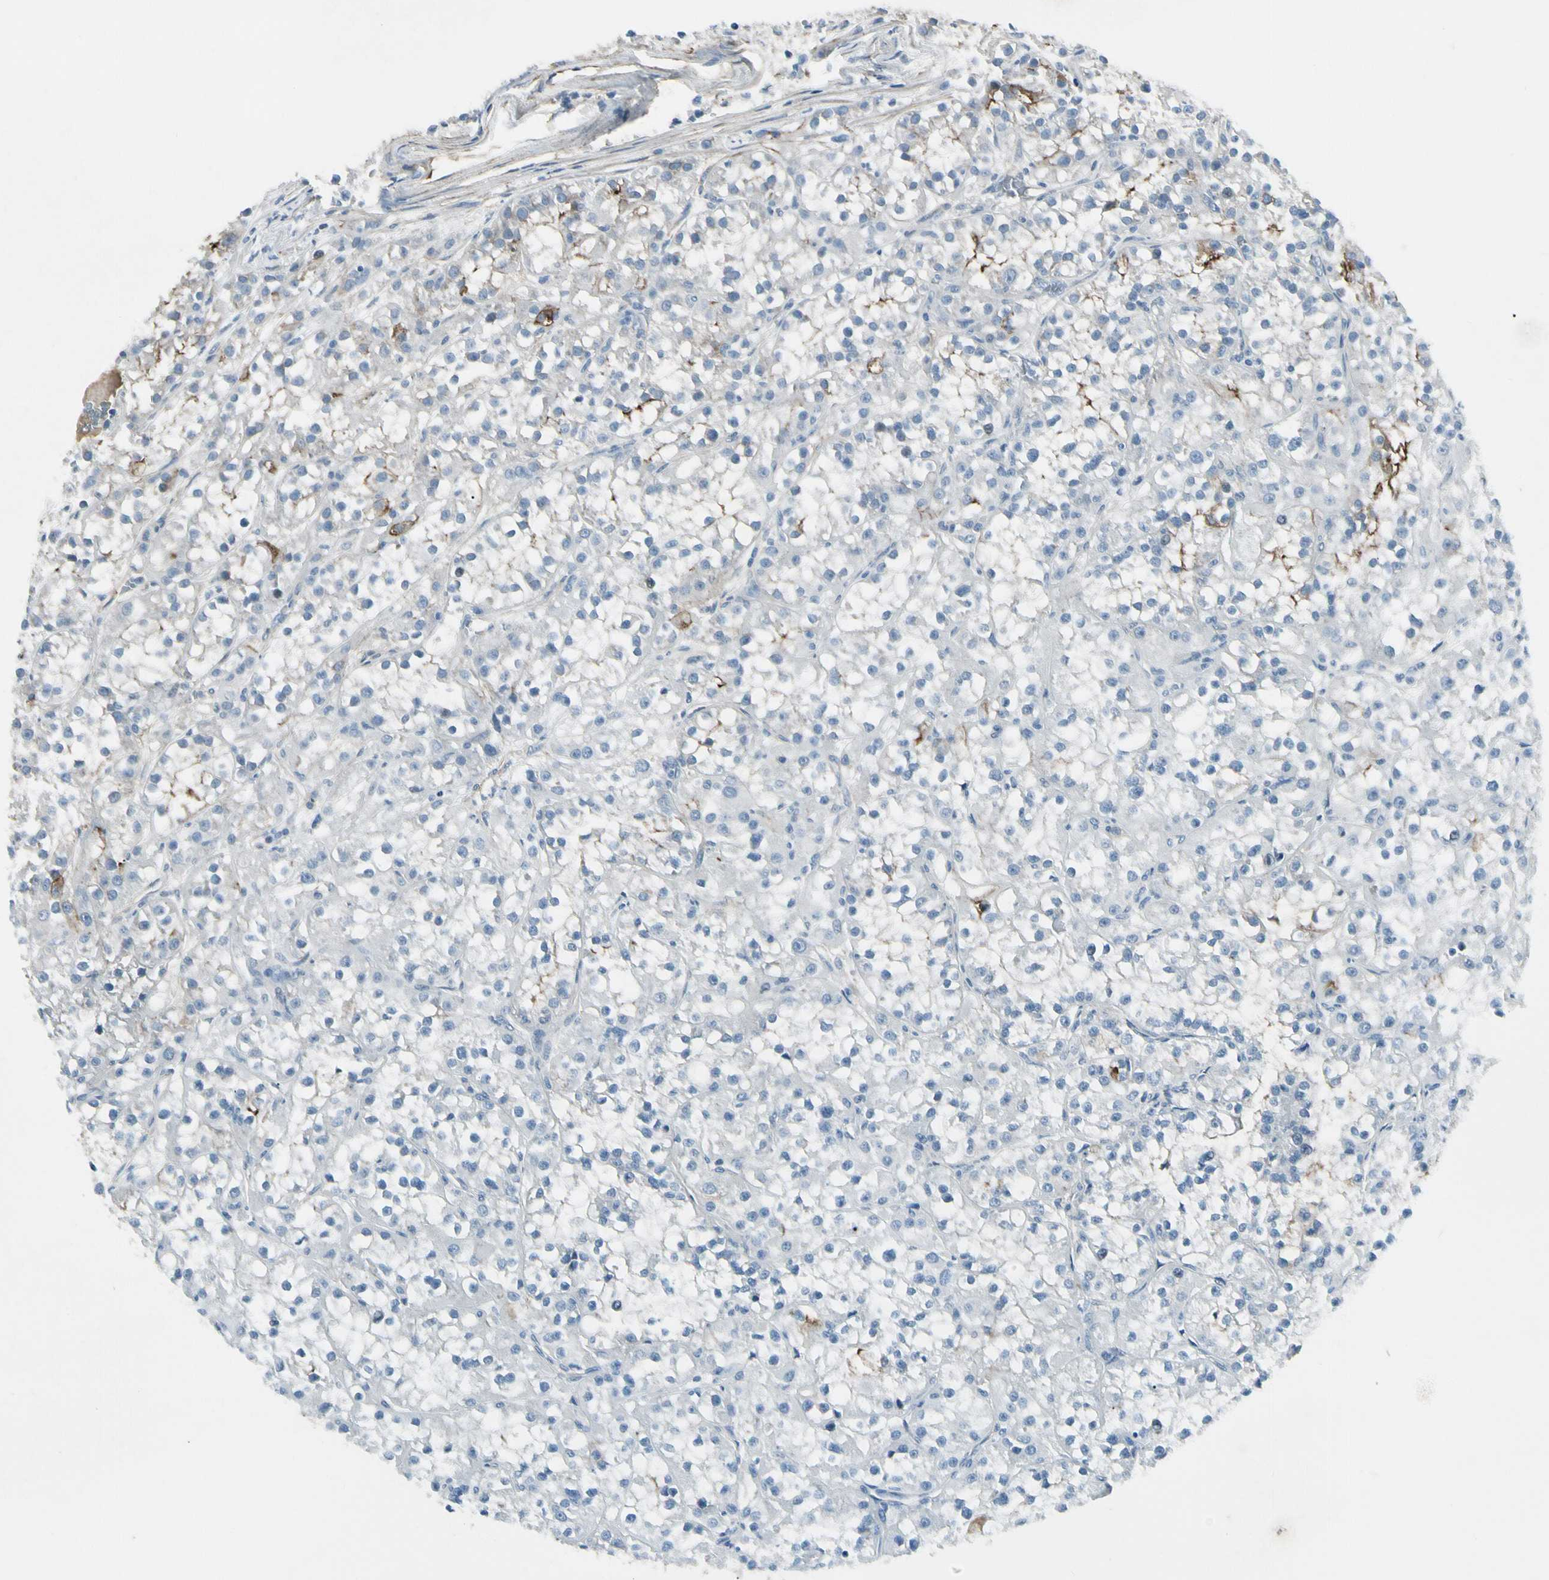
{"staining": {"intensity": "strong", "quantity": "<25%", "location": "cytoplasmic/membranous"}, "tissue": "renal cancer", "cell_type": "Tumor cells", "image_type": "cancer", "snomed": [{"axis": "morphology", "description": "Adenocarcinoma, NOS"}, {"axis": "topography", "description": "Kidney"}], "caption": "About <25% of tumor cells in human renal cancer show strong cytoplasmic/membranous protein positivity as visualized by brown immunohistochemical staining.", "gene": "PIGR", "patient": {"sex": "female", "age": 52}}